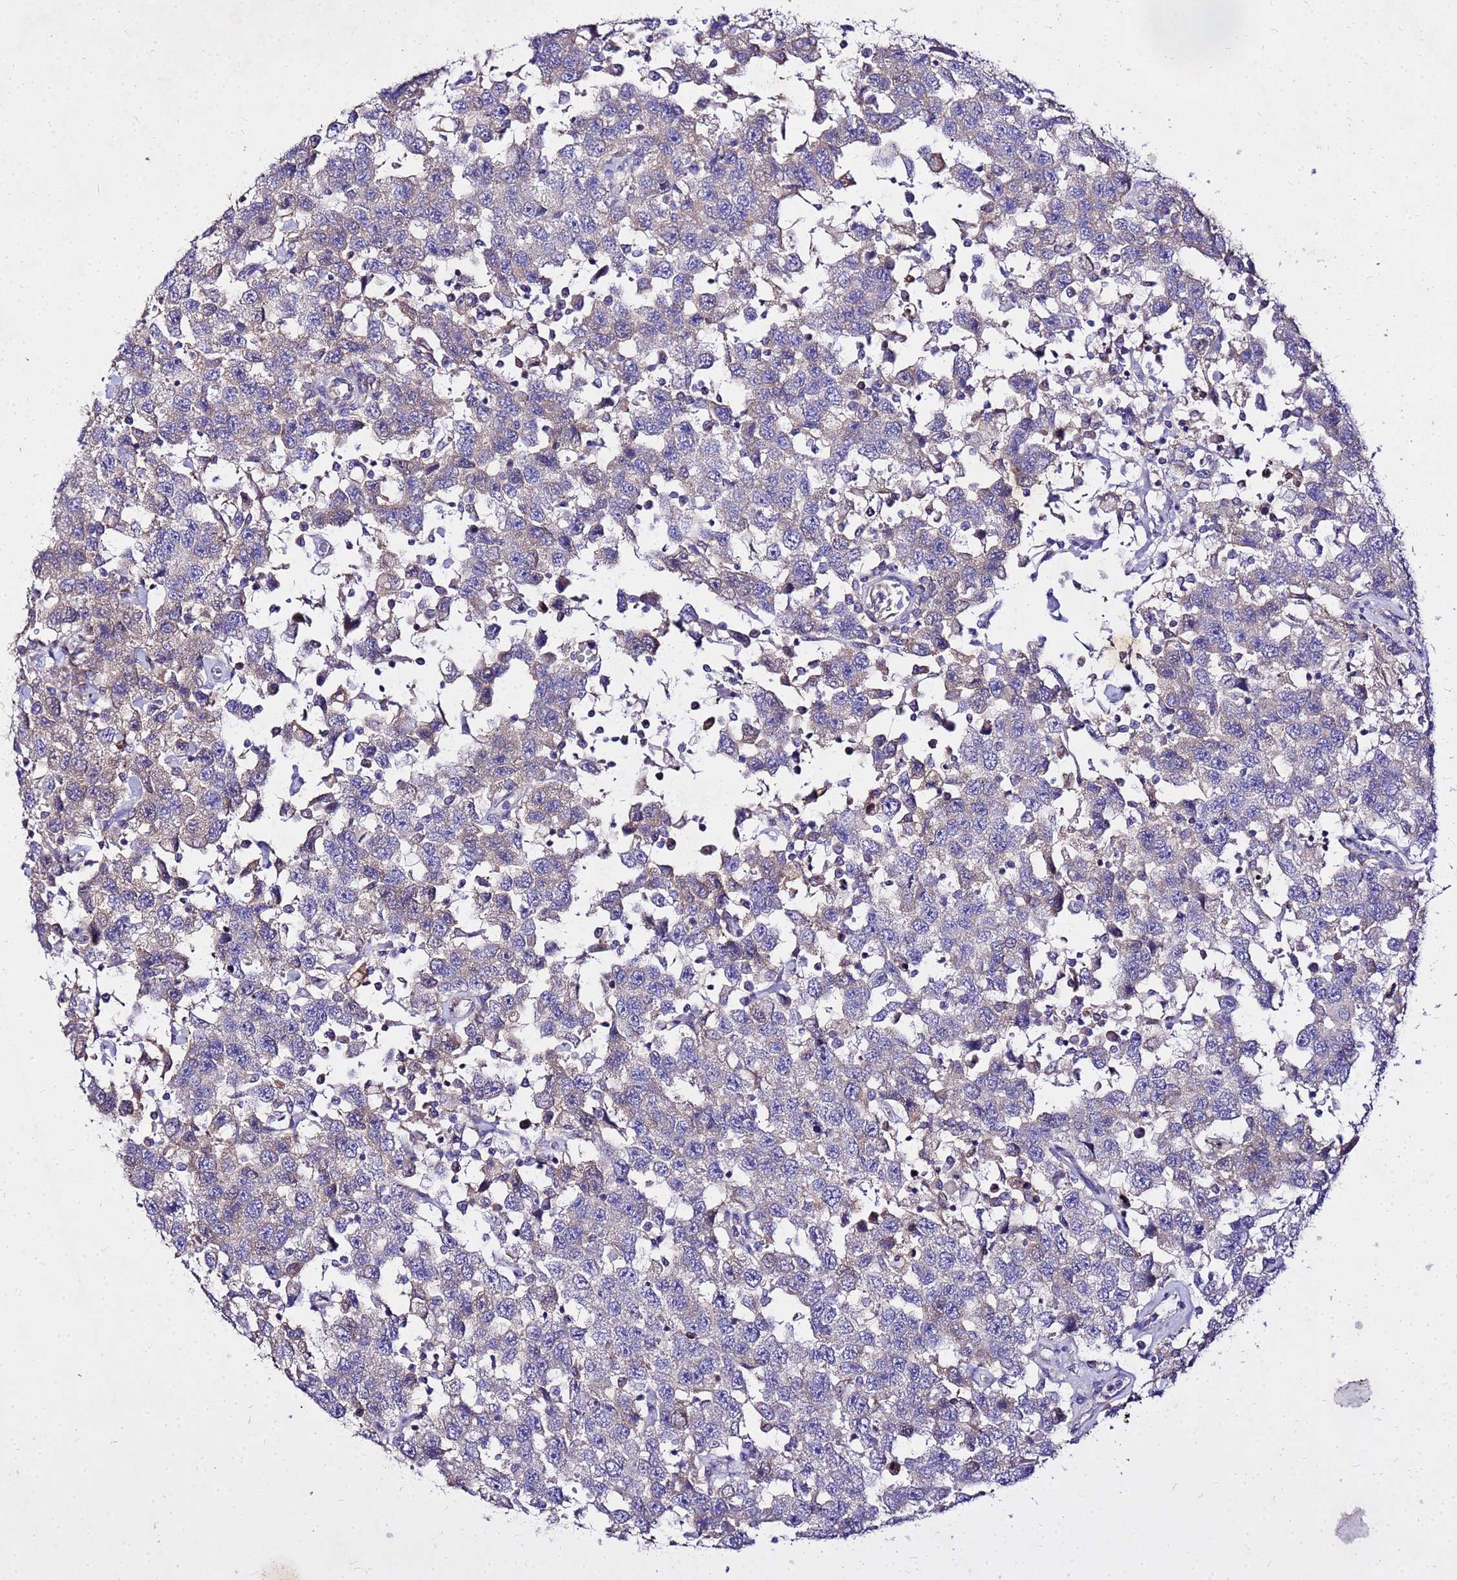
{"staining": {"intensity": "negative", "quantity": "none", "location": "none"}, "tissue": "testis cancer", "cell_type": "Tumor cells", "image_type": "cancer", "snomed": [{"axis": "morphology", "description": "Seminoma, NOS"}, {"axis": "topography", "description": "Testis"}], "caption": "Tumor cells are negative for brown protein staining in seminoma (testis). (IHC, brightfield microscopy, high magnification).", "gene": "COX14", "patient": {"sex": "male", "age": 41}}